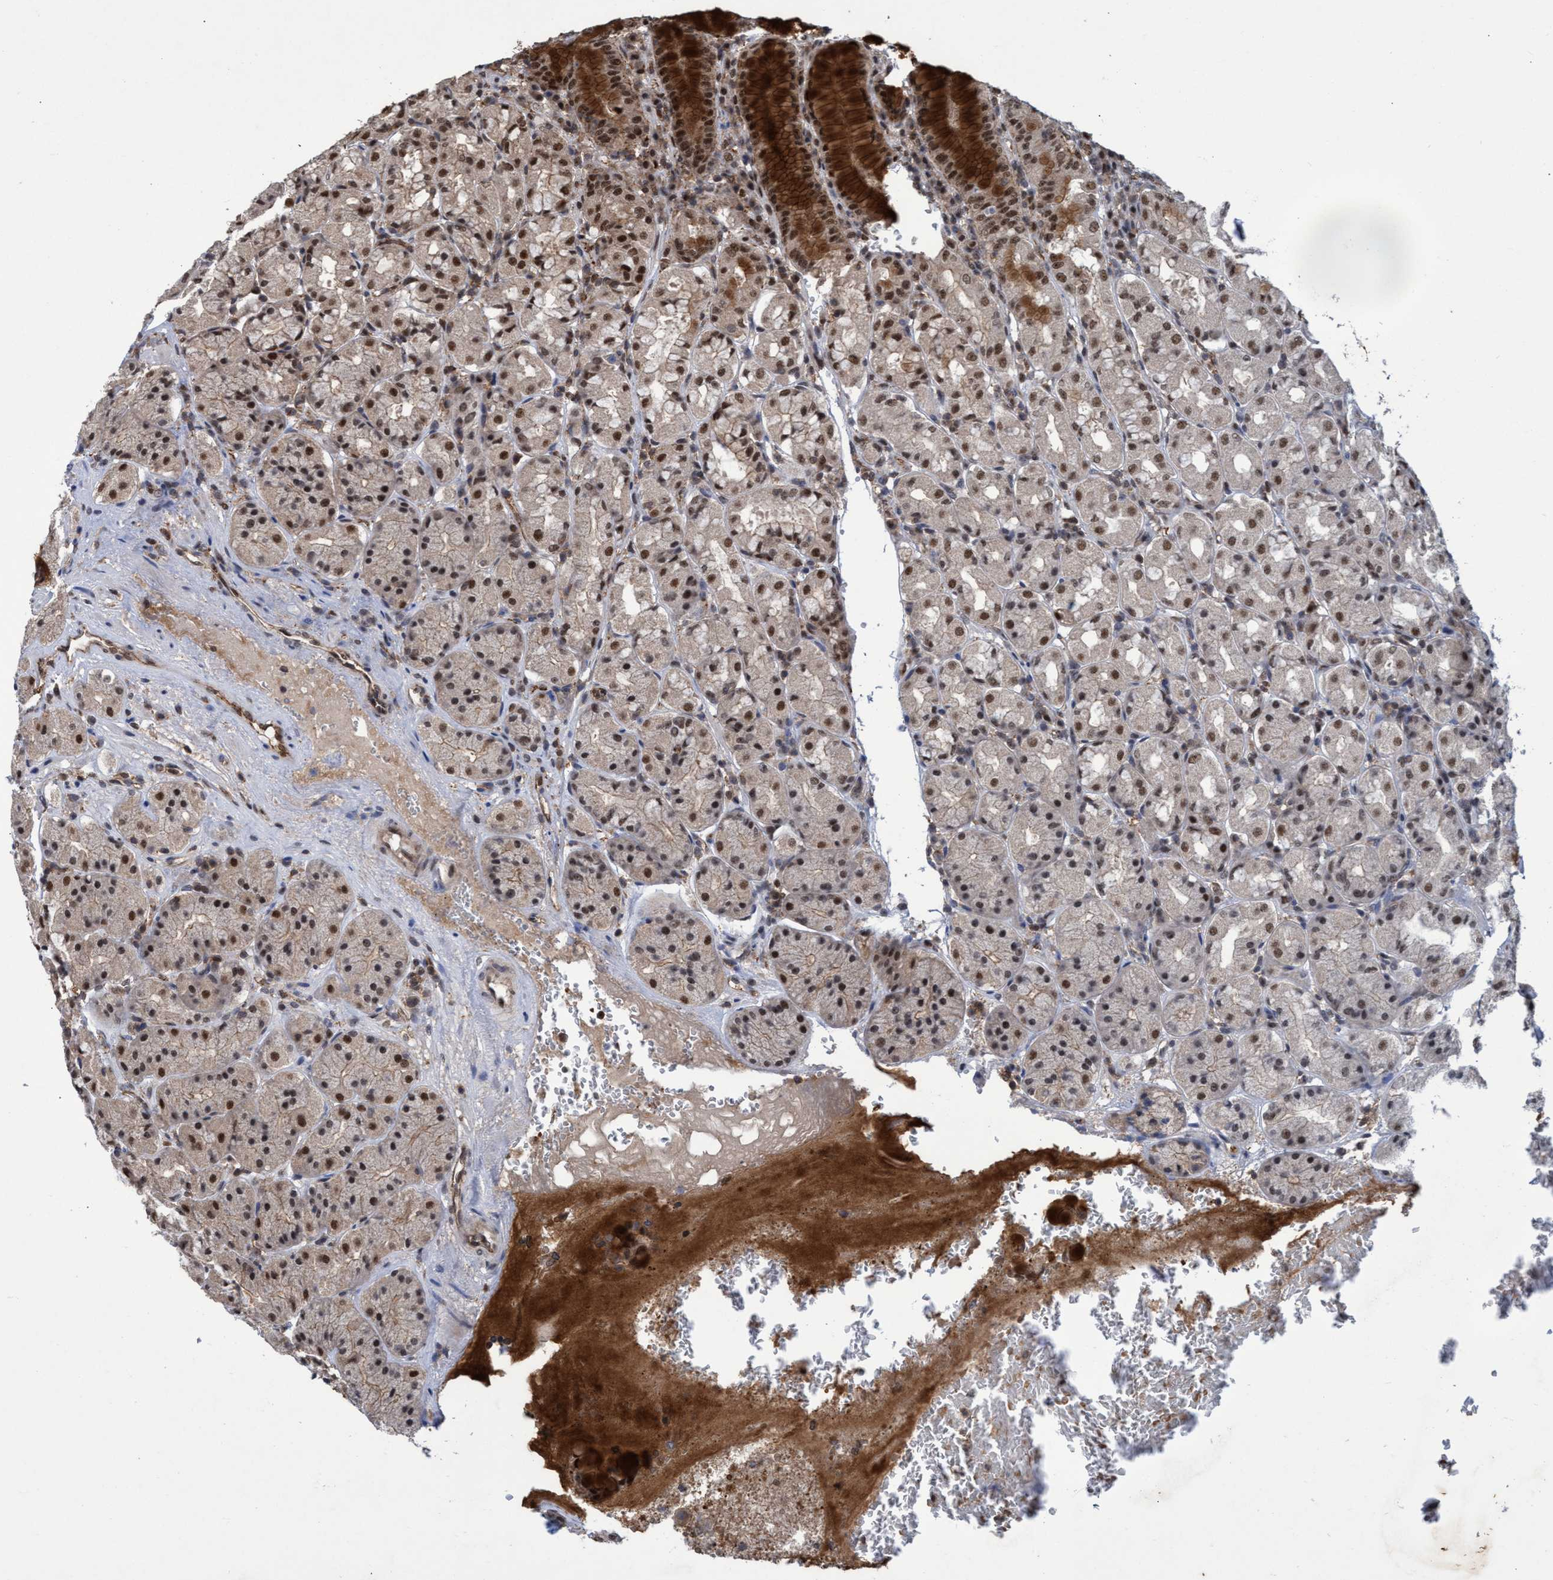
{"staining": {"intensity": "strong", "quantity": ">75%", "location": "cytoplasmic/membranous,nuclear"}, "tissue": "stomach", "cell_type": "Glandular cells", "image_type": "normal", "snomed": [{"axis": "morphology", "description": "Normal tissue, NOS"}, {"axis": "topography", "description": "Stomach"}, {"axis": "topography", "description": "Stomach, lower"}], "caption": "Stomach stained with immunohistochemistry reveals strong cytoplasmic/membranous,nuclear expression in approximately >75% of glandular cells. Nuclei are stained in blue.", "gene": "GTF2F1", "patient": {"sex": "female", "age": 56}}